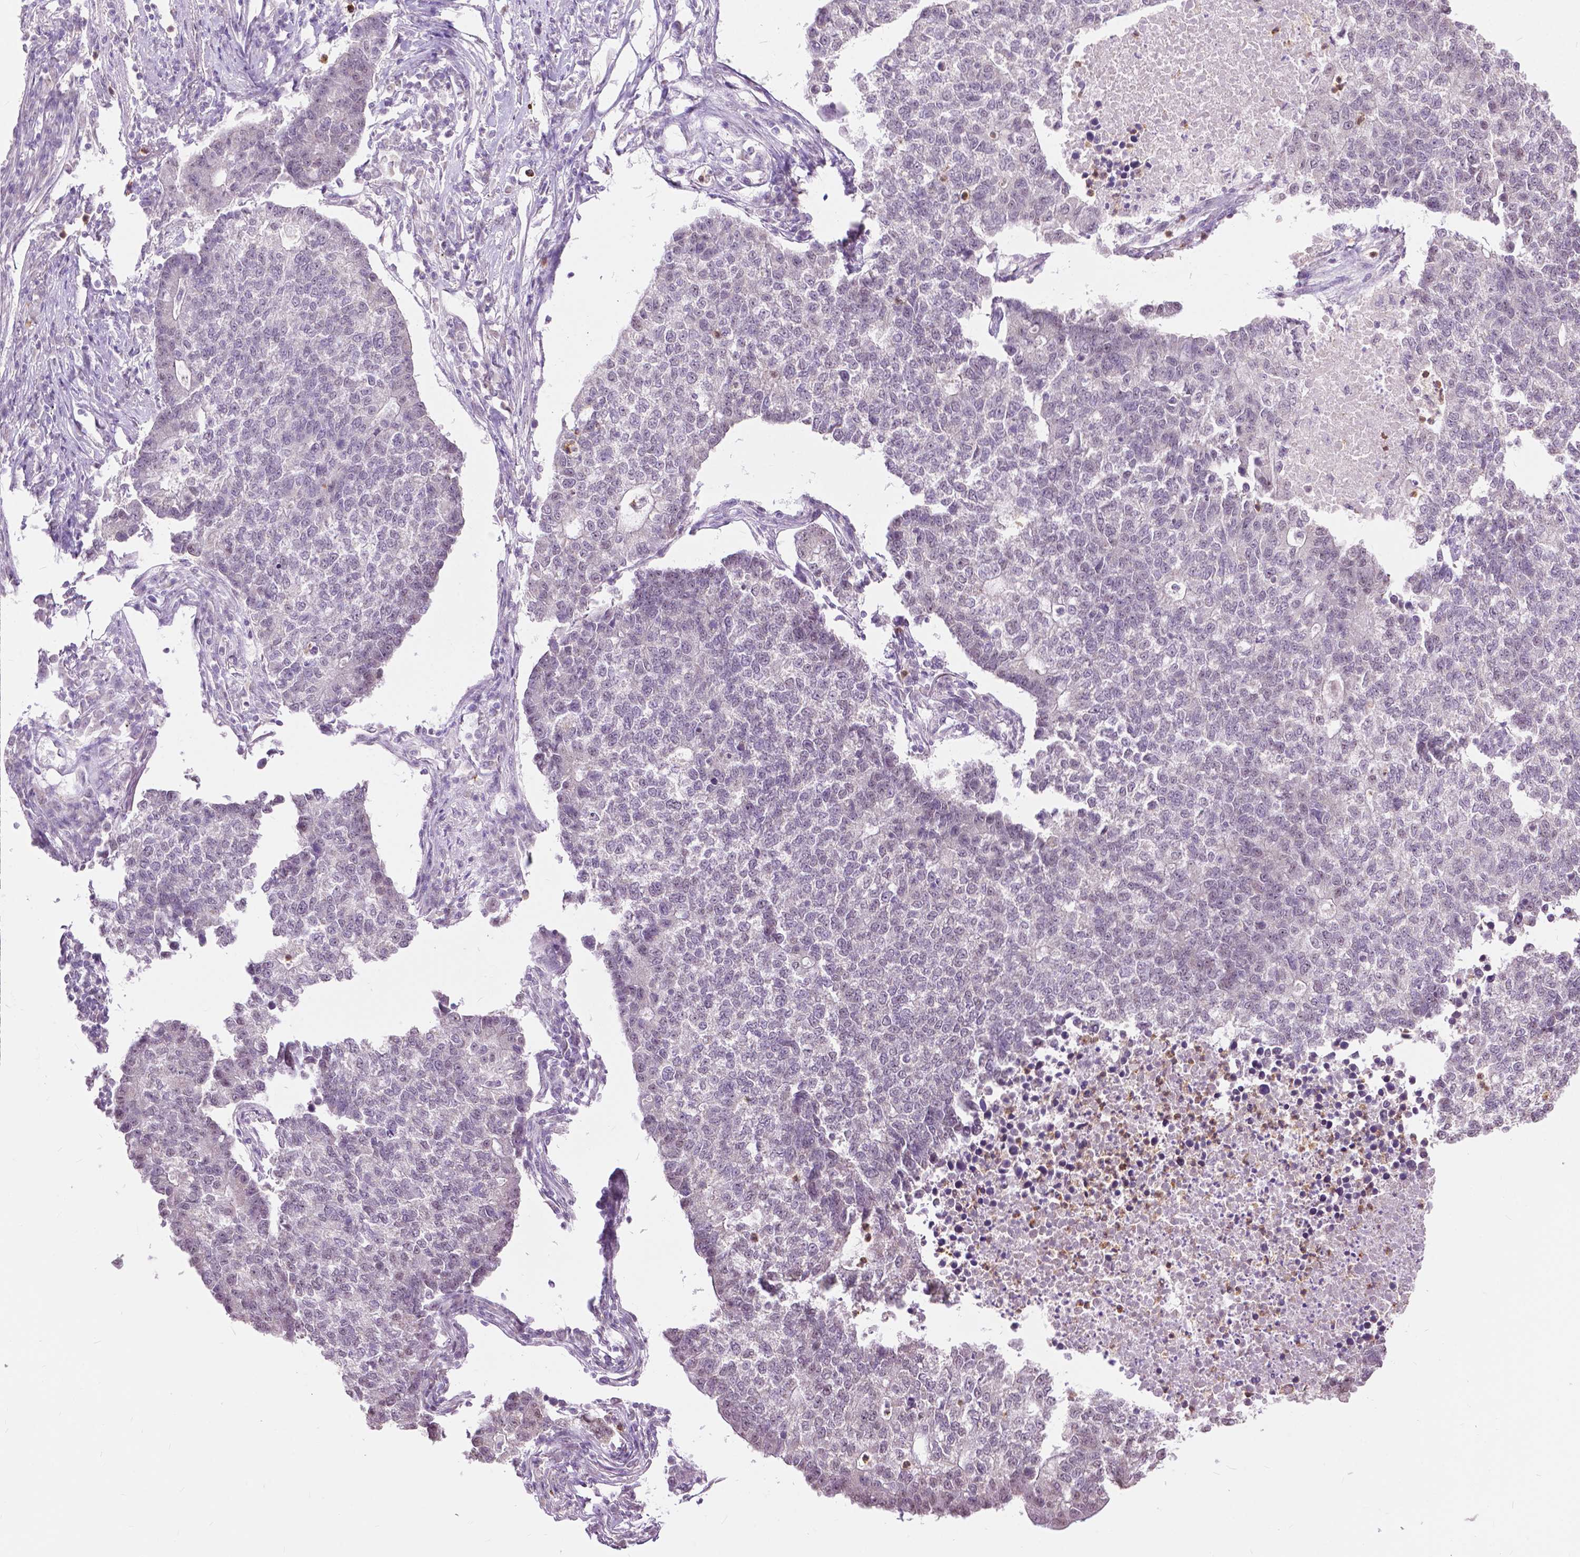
{"staining": {"intensity": "negative", "quantity": "none", "location": "none"}, "tissue": "lung cancer", "cell_type": "Tumor cells", "image_type": "cancer", "snomed": [{"axis": "morphology", "description": "Adenocarcinoma, NOS"}, {"axis": "topography", "description": "Lung"}], "caption": "This is a histopathology image of IHC staining of lung adenocarcinoma, which shows no staining in tumor cells.", "gene": "TTC9B", "patient": {"sex": "male", "age": 57}}